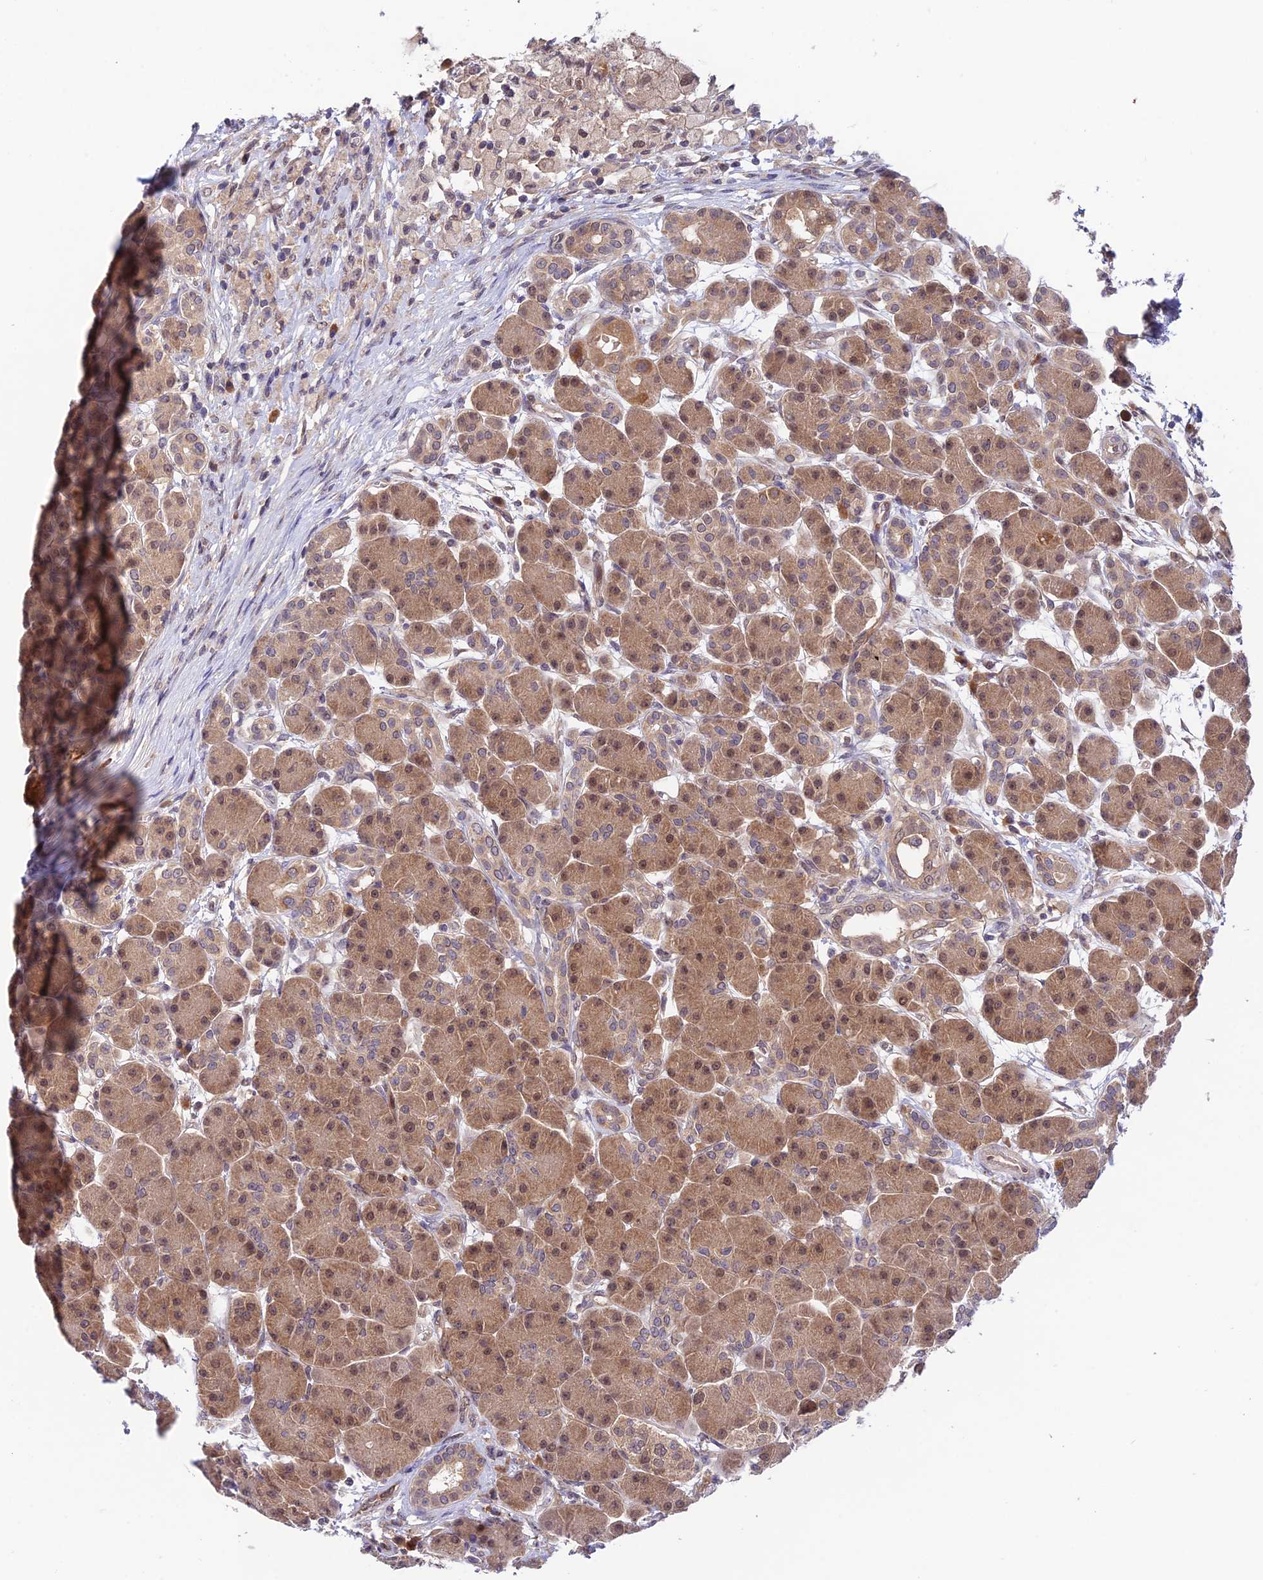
{"staining": {"intensity": "moderate", "quantity": ">75%", "location": "cytoplasmic/membranous,nuclear"}, "tissue": "pancreas", "cell_type": "Exocrine glandular cells", "image_type": "normal", "snomed": [{"axis": "morphology", "description": "Normal tissue, NOS"}, {"axis": "topography", "description": "Pancreas"}], "caption": "About >75% of exocrine glandular cells in normal human pancreas display moderate cytoplasmic/membranous,nuclear protein staining as visualized by brown immunohistochemical staining.", "gene": "TRIM40", "patient": {"sex": "male", "age": 63}}